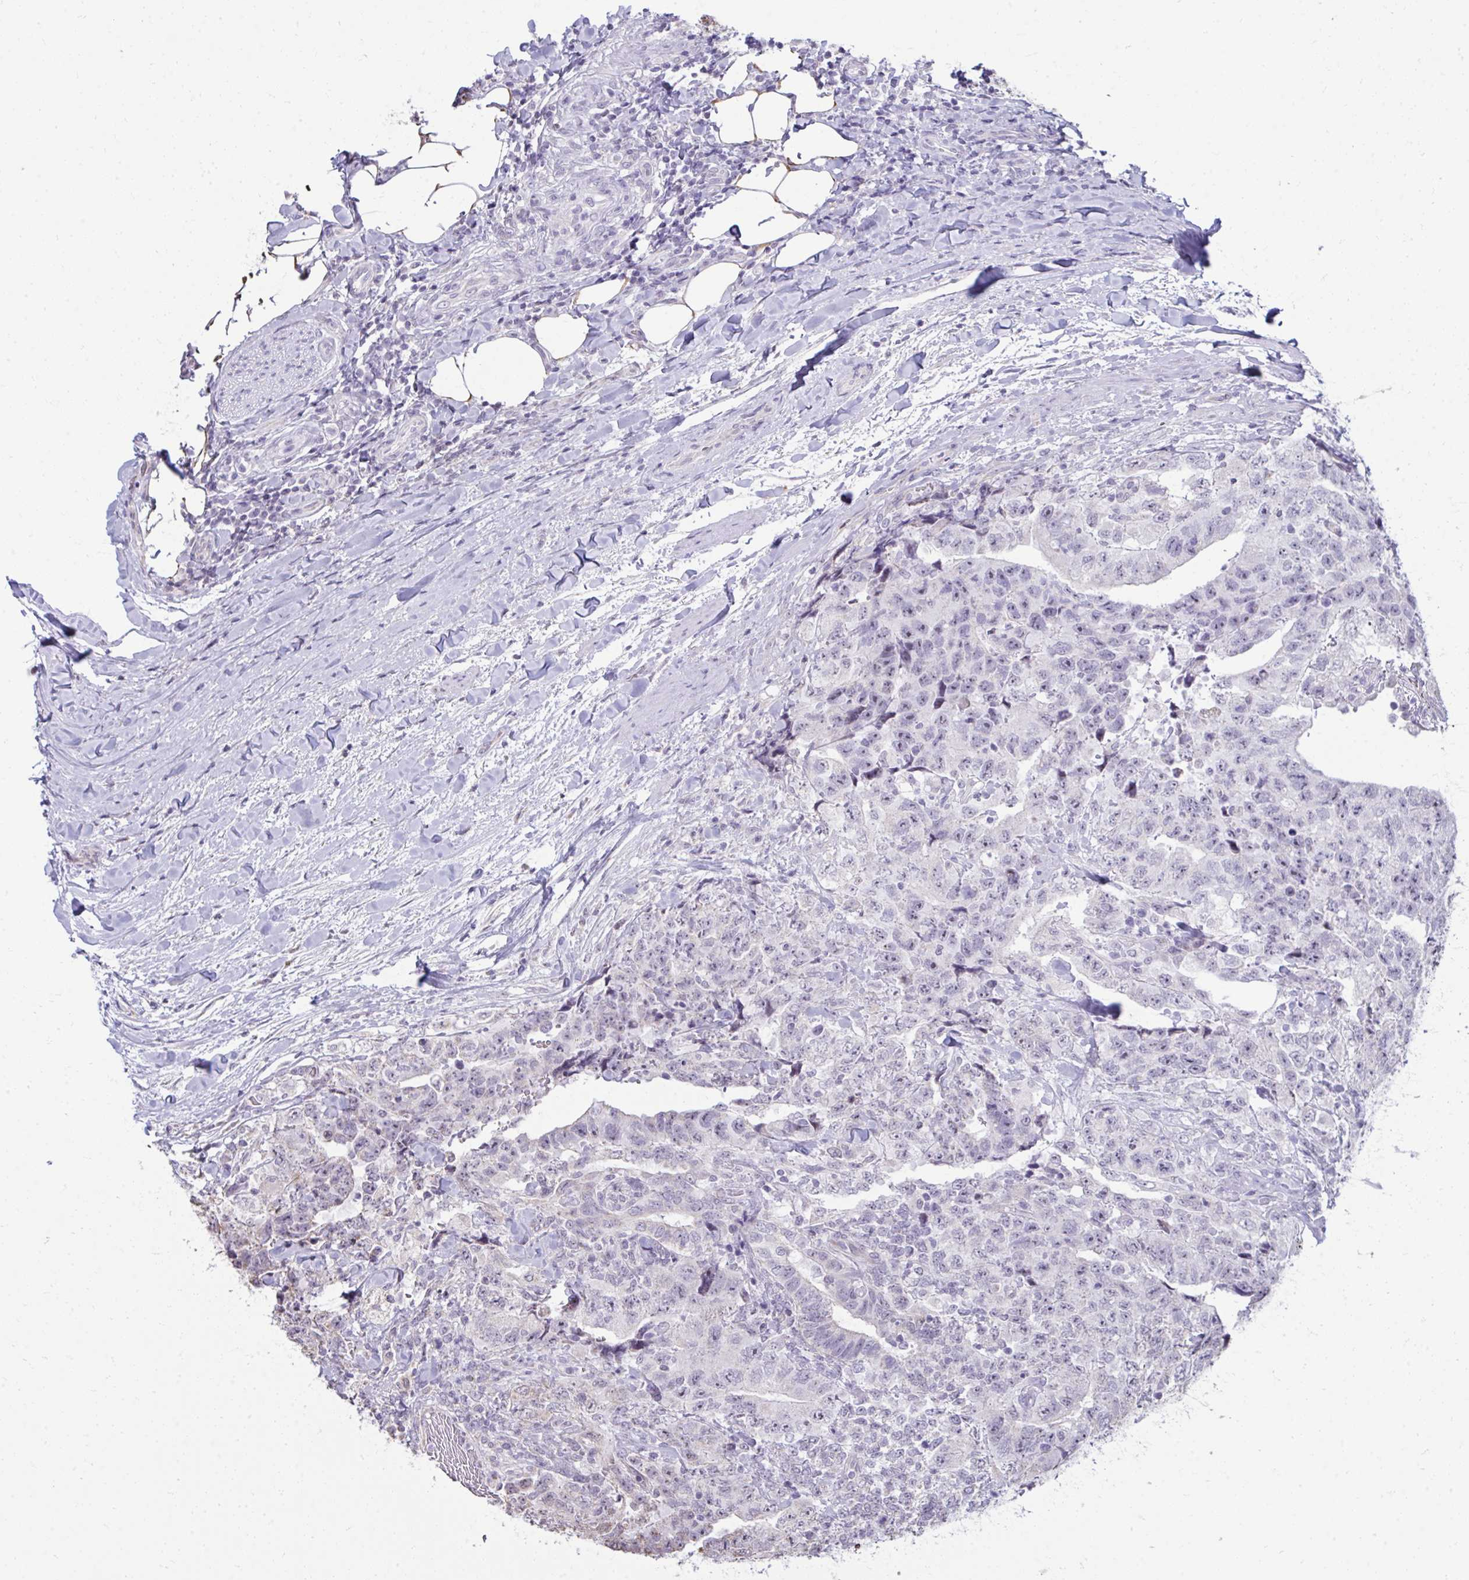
{"staining": {"intensity": "negative", "quantity": "none", "location": "none"}, "tissue": "testis cancer", "cell_type": "Tumor cells", "image_type": "cancer", "snomed": [{"axis": "morphology", "description": "Carcinoma, Embryonal, NOS"}, {"axis": "topography", "description": "Testis"}], "caption": "Testis cancer stained for a protein using immunohistochemistry shows no expression tumor cells.", "gene": "NPPA", "patient": {"sex": "male", "age": 24}}